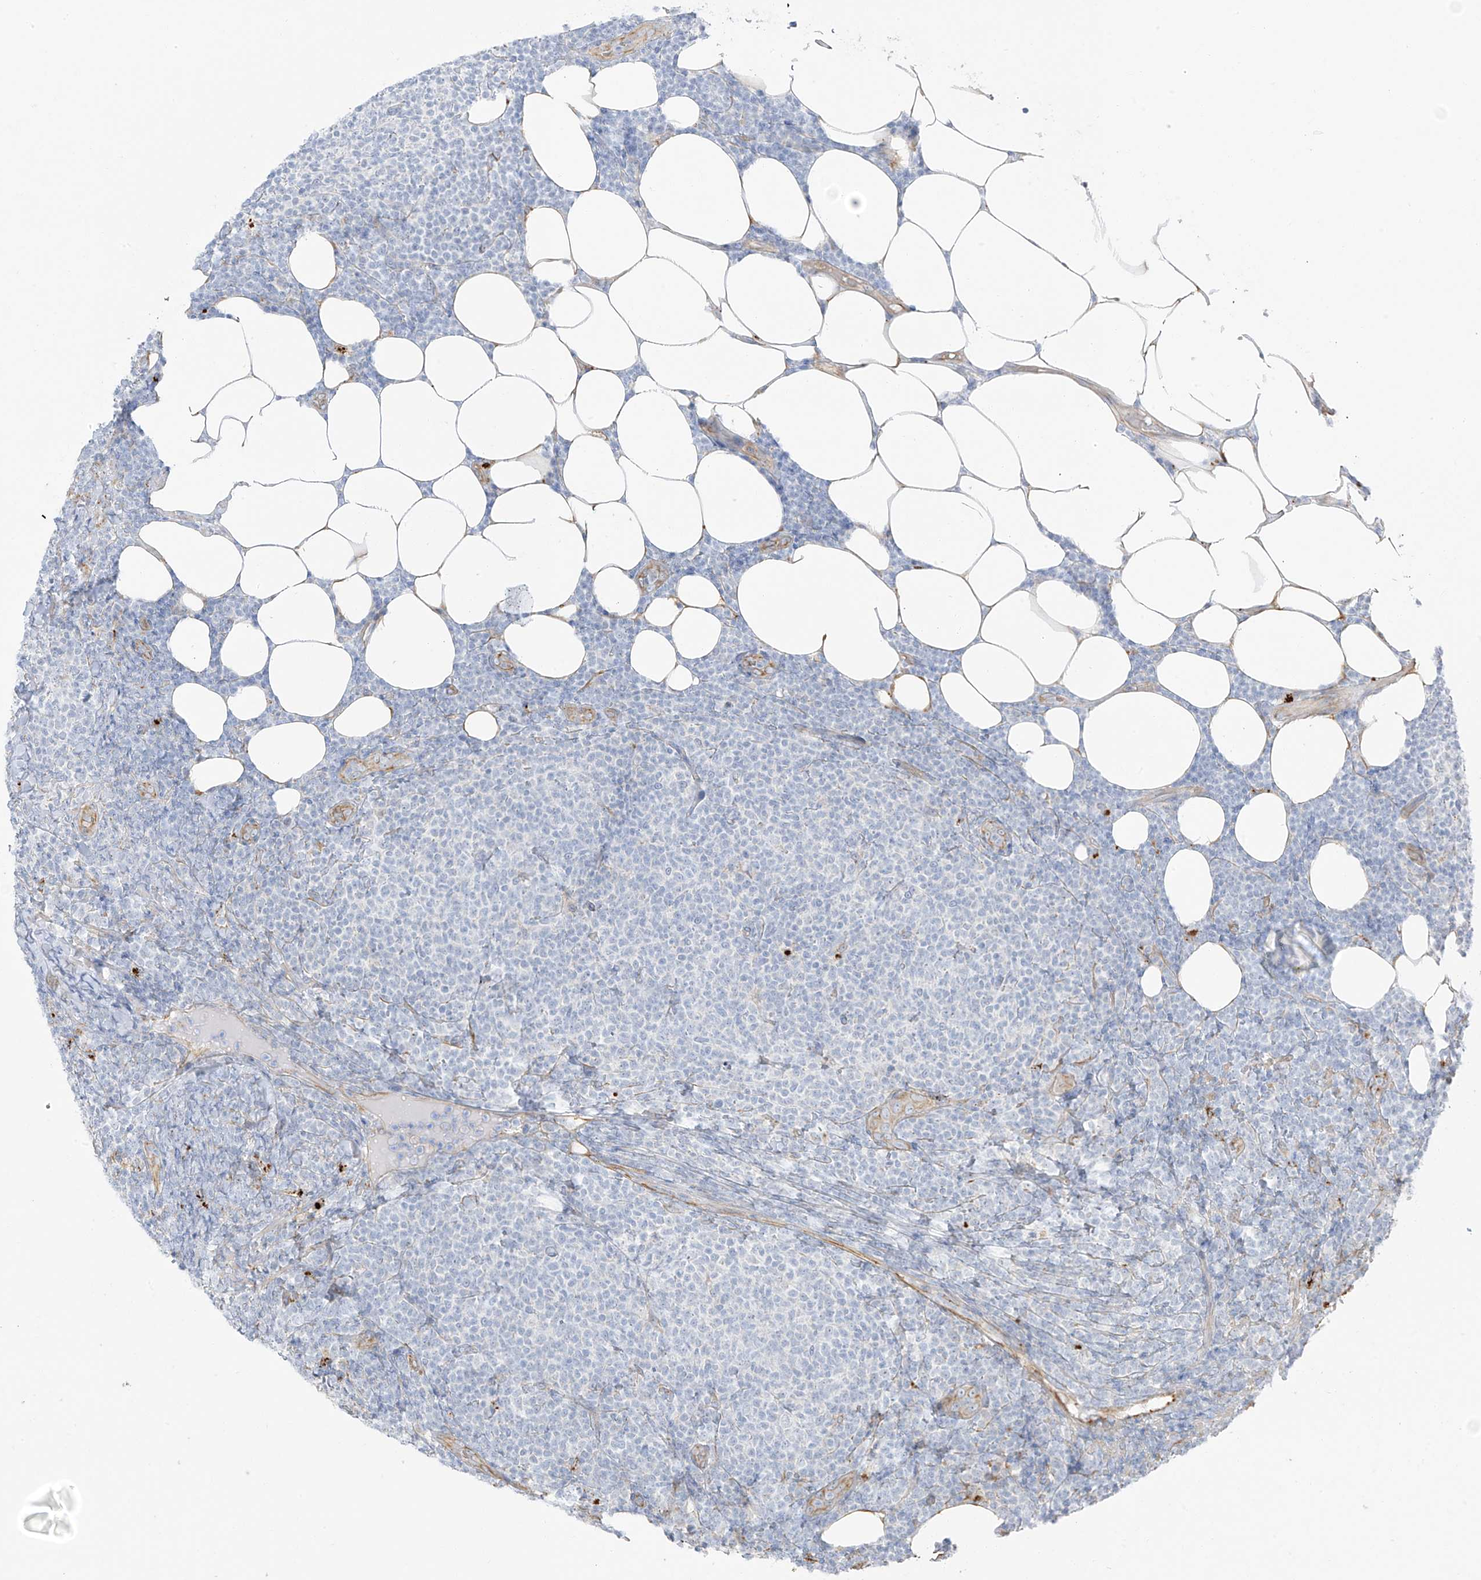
{"staining": {"intensity": "negative", "quantity": "none", "location": "none"}, "tissue": "lymphoma", "cell_type": "Tumor cells", "image_type": "cancer", "snomed": [{"axis": "morphology", "description": "Malignant lymphoma, non-Hodgkin's type, Low grade"}, {"axis": "topography", "description": "Lymph node"}], "caption": "Tumor cells are negative for protein expression in human lymphoma.", "gene": "TAL2", "patient": {"sex": "male", "age": 66}}